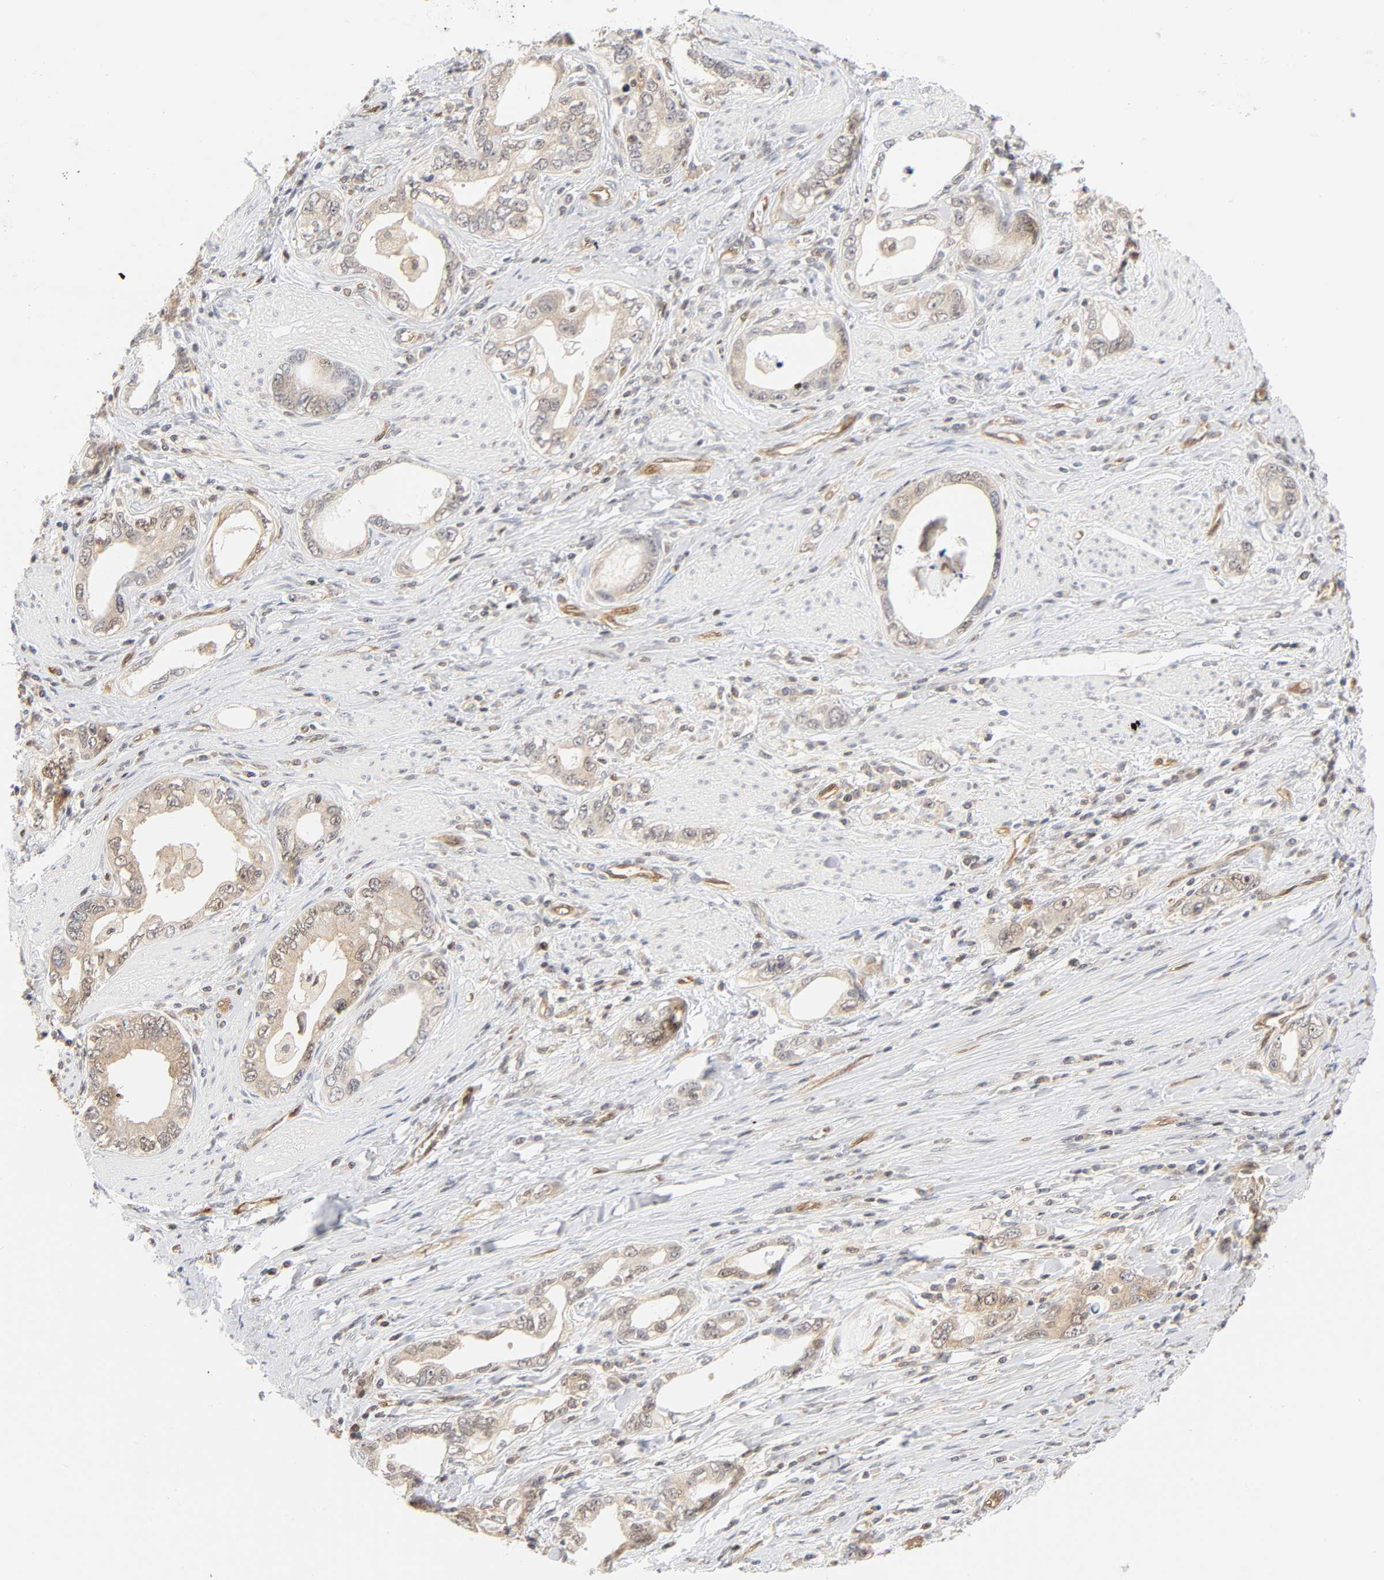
{"staining": {"intensity": "weak", "quantity": ">75%", "location": "cytoplasmic/membranous,nuclear"}, "tissue": "stomach cancer", "cell_type": "Tumor cells", "image_type": "cancer", "snomed": [{"axis": "morphology", "description": "Adenocarcinoma, NOS"}, {"axis": "topography", "description": "Stomach, lower"}], "caption": "The immunohistochemical stain labels weak cytoplasmic/membranous and nuclear expression in tumor cells of stomach cancer (adenocarcinoma) tissue.", "gene": "CDC37", "patient": {"sex": "female", "age": 93}}